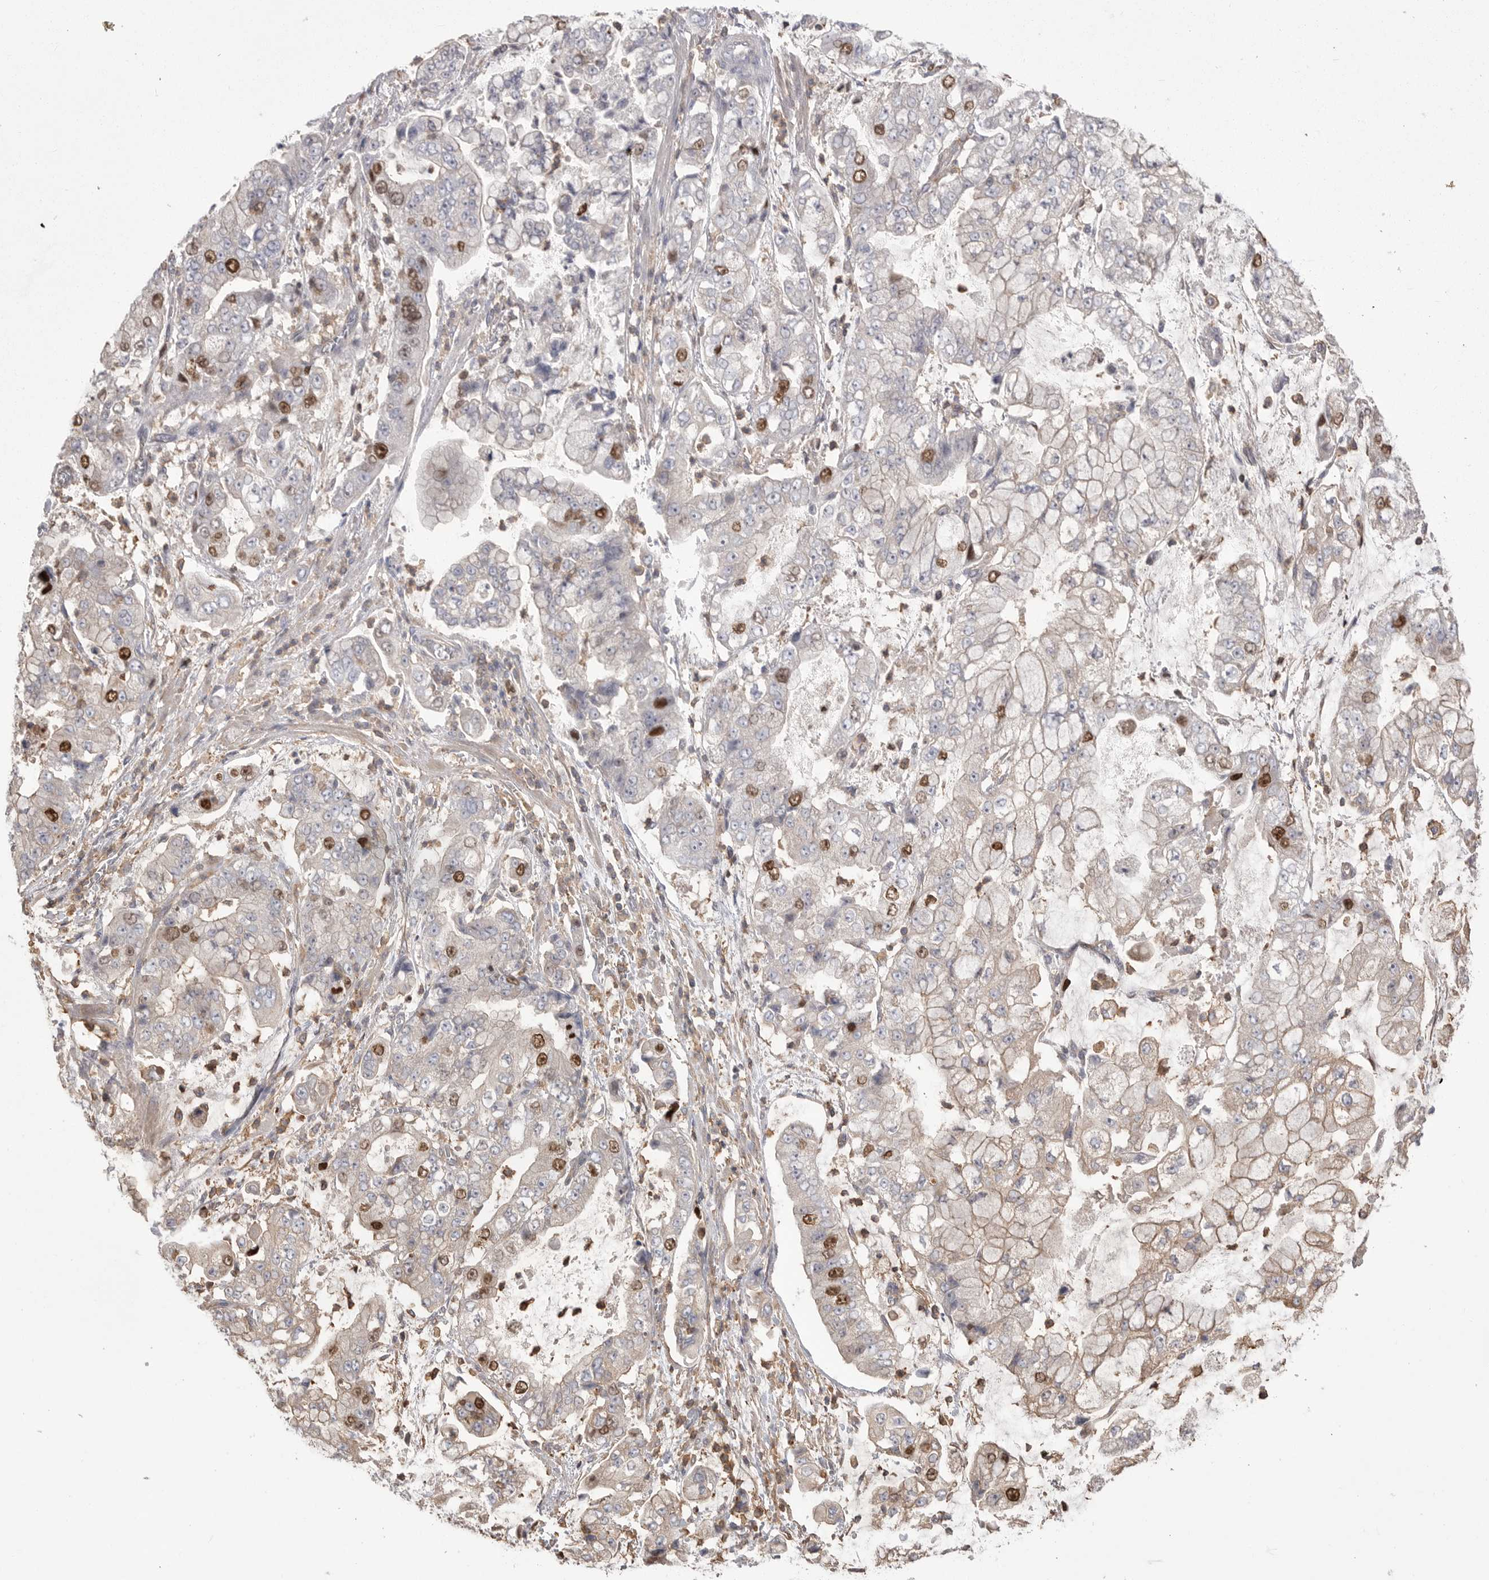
{"staining": {"intensity": "strong", "quantity": "<25%", "location": "nuclear"}, "tissue": "stomach cancer", "cell_type": "Tumor cells", "image_type": "cancer", "snomed": [{"axis": "morphology", "description": "Adenocarcinoma, NOS"}, {"axis": "topography", "description": "Stomach"}], "caption": "This photomicrograph demonstrates adenocarcinoma (stomach) stained with immunohistochemistry (IHC) to label a protein in brown. The nuclear of tumor cells show strong positivity for the protein. Nuclei are counter-stained blue.", "gene": "TOP2A", "patient": {"sex": "male", "age": 76}}